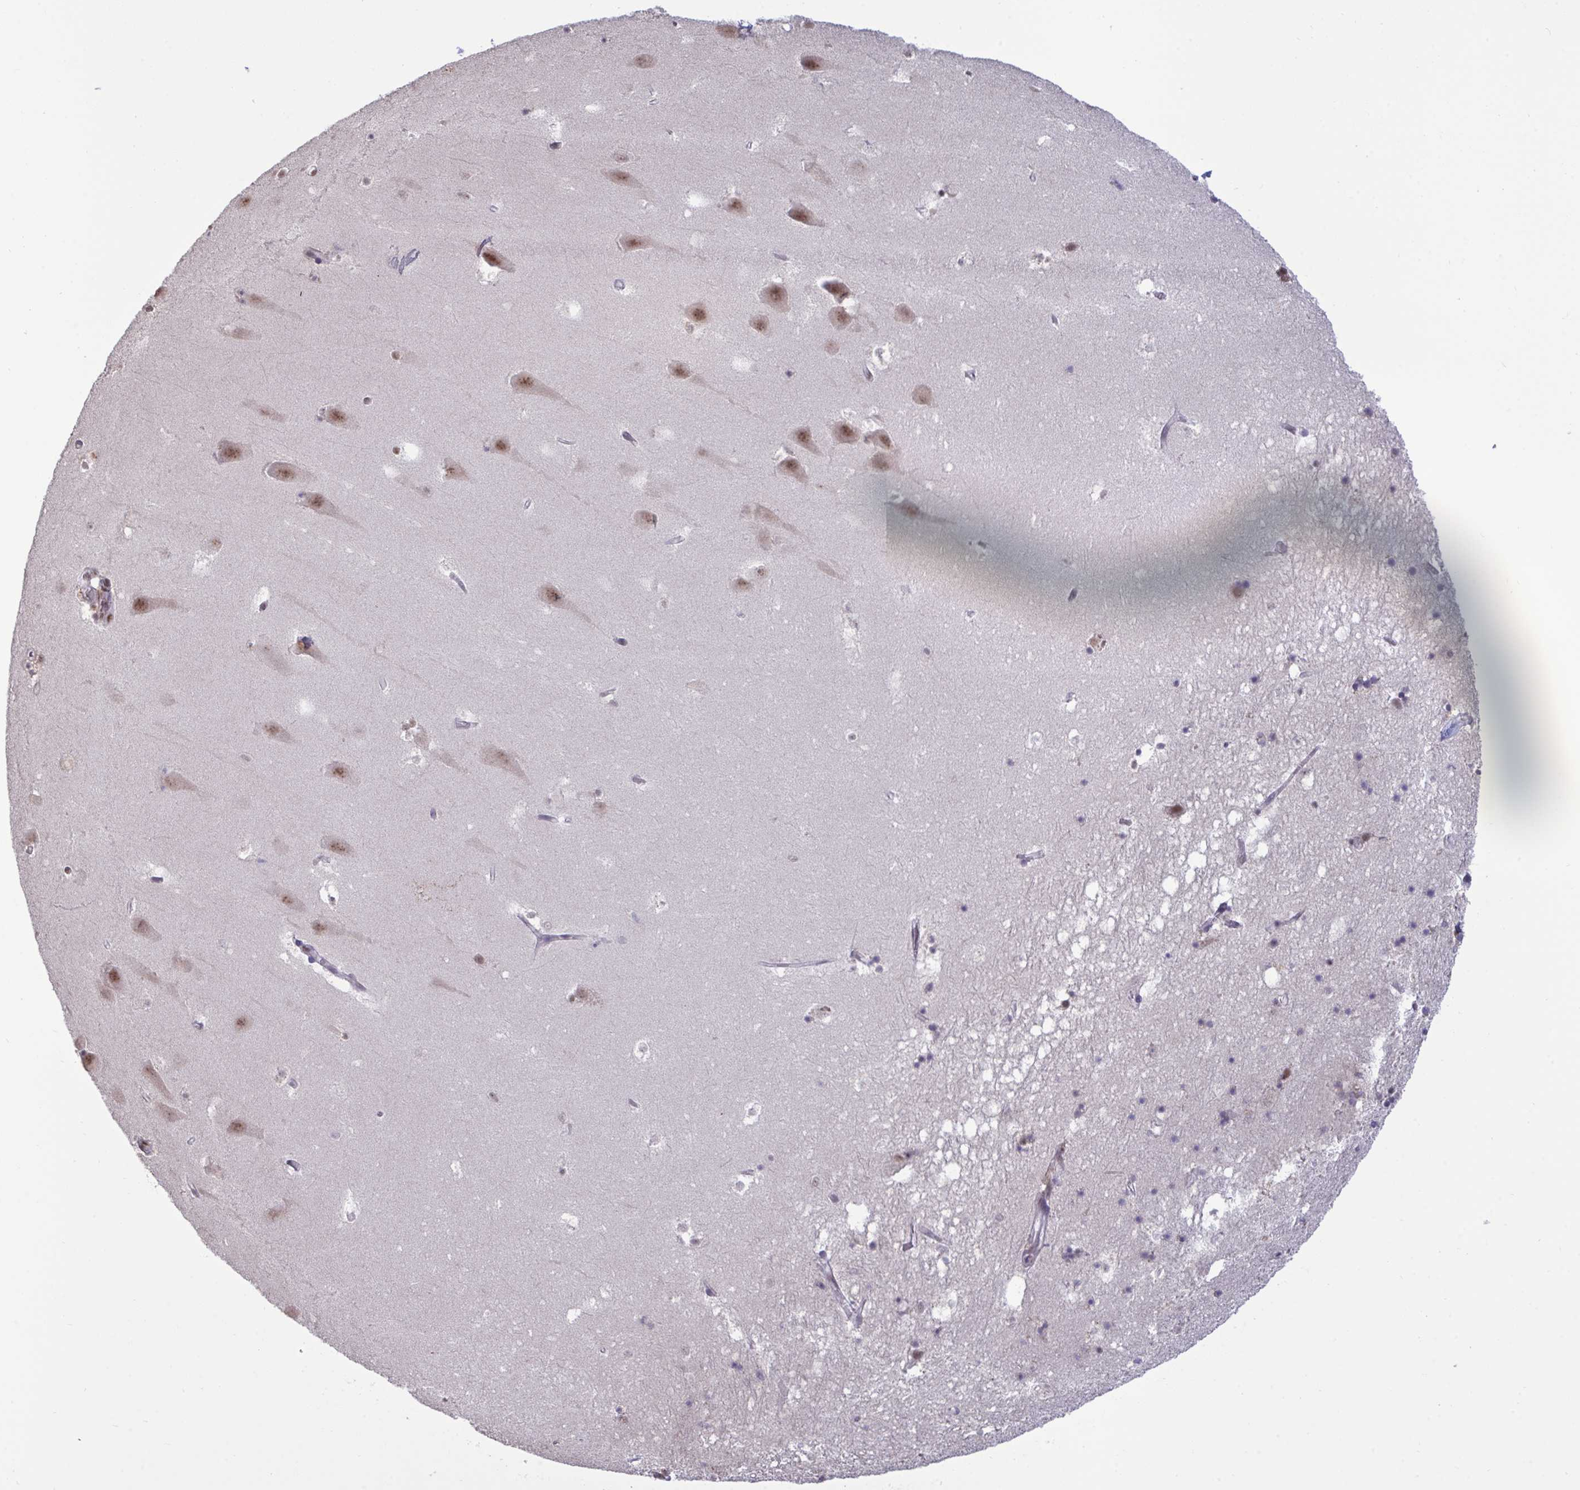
{"staining": {"intensity": "moderate", "quantity": "<25%", "location": "nuclear"}, "tissue": "hippocampus", "cell_type": "Glial cells", "image_type": "normal", "snomed": [{"axis": "morphology", "description": "Normal tissue, NOS"}, {"axis": "topography", "description": "Hippocampus"}], "caption": "Protein expression analysis of normal human hippocampus reveals moderate nuclear staining in about <25% of glial cells. Immunohistochemistry (ihc) stains the protein of interest in brown and the nuclei are stained blue.", "gene": "PUF60", "patient": {"sex": "male", "age": 58}}